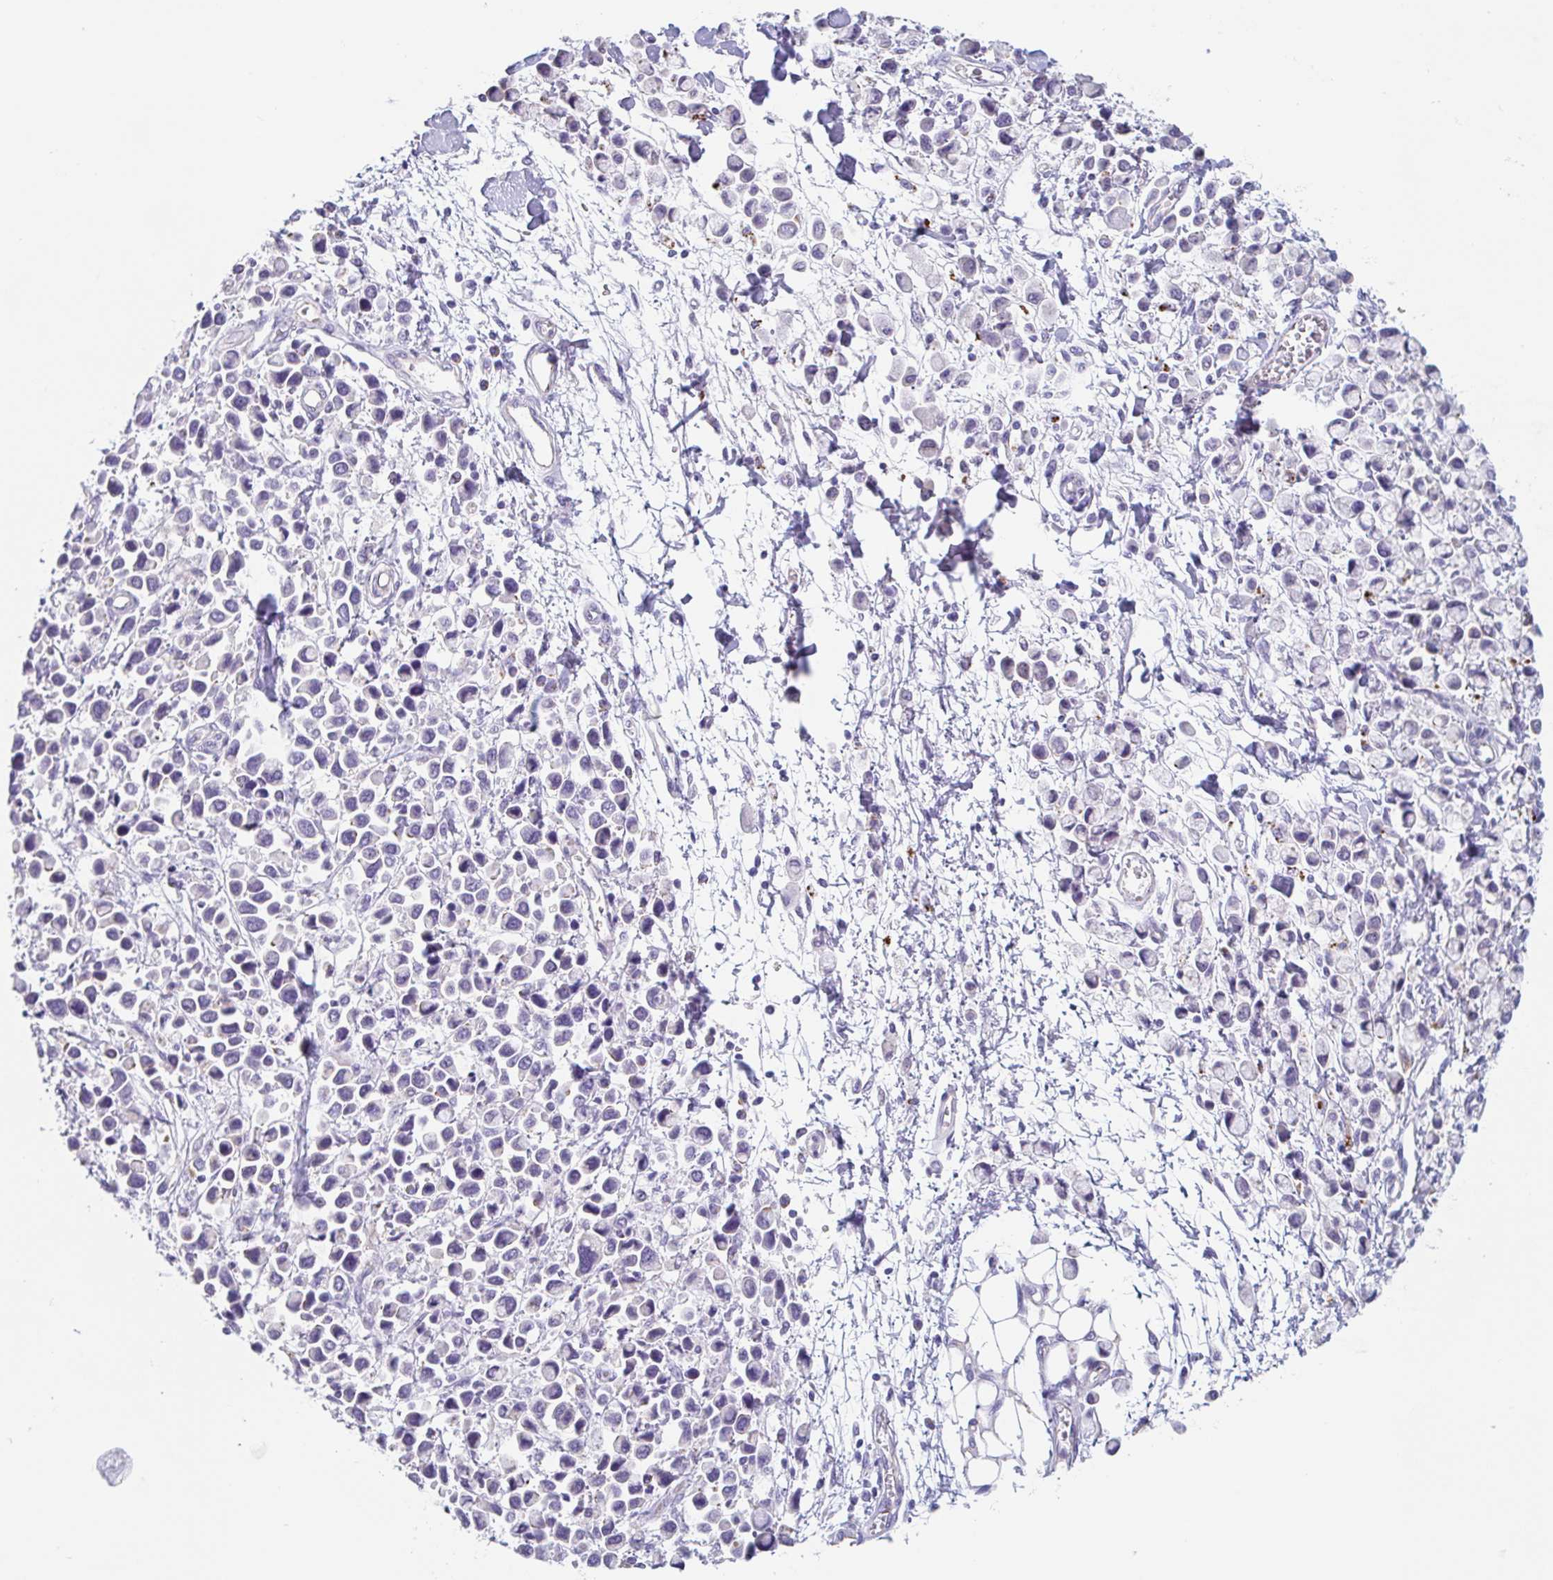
{"staining": {"intensity": "negative", "quantity": "none", "location": "none"}, "tissue": "stomach cancer", "cell_type": "Tumor cells", "image_type": "cancer", "snomed": [{"axis": "morphology", "description": "Adenocarcinoma, NOS"}, {"axis": "topography", "description": "Stomach"}], "caption": "DAB (3,3'-diaminobenzidine) immunohistochemical staining of human stomach cancer shows no significant expression in tumor cells.", "gene": "LENG9", "patient": {"sex": "female", "age": 81}}